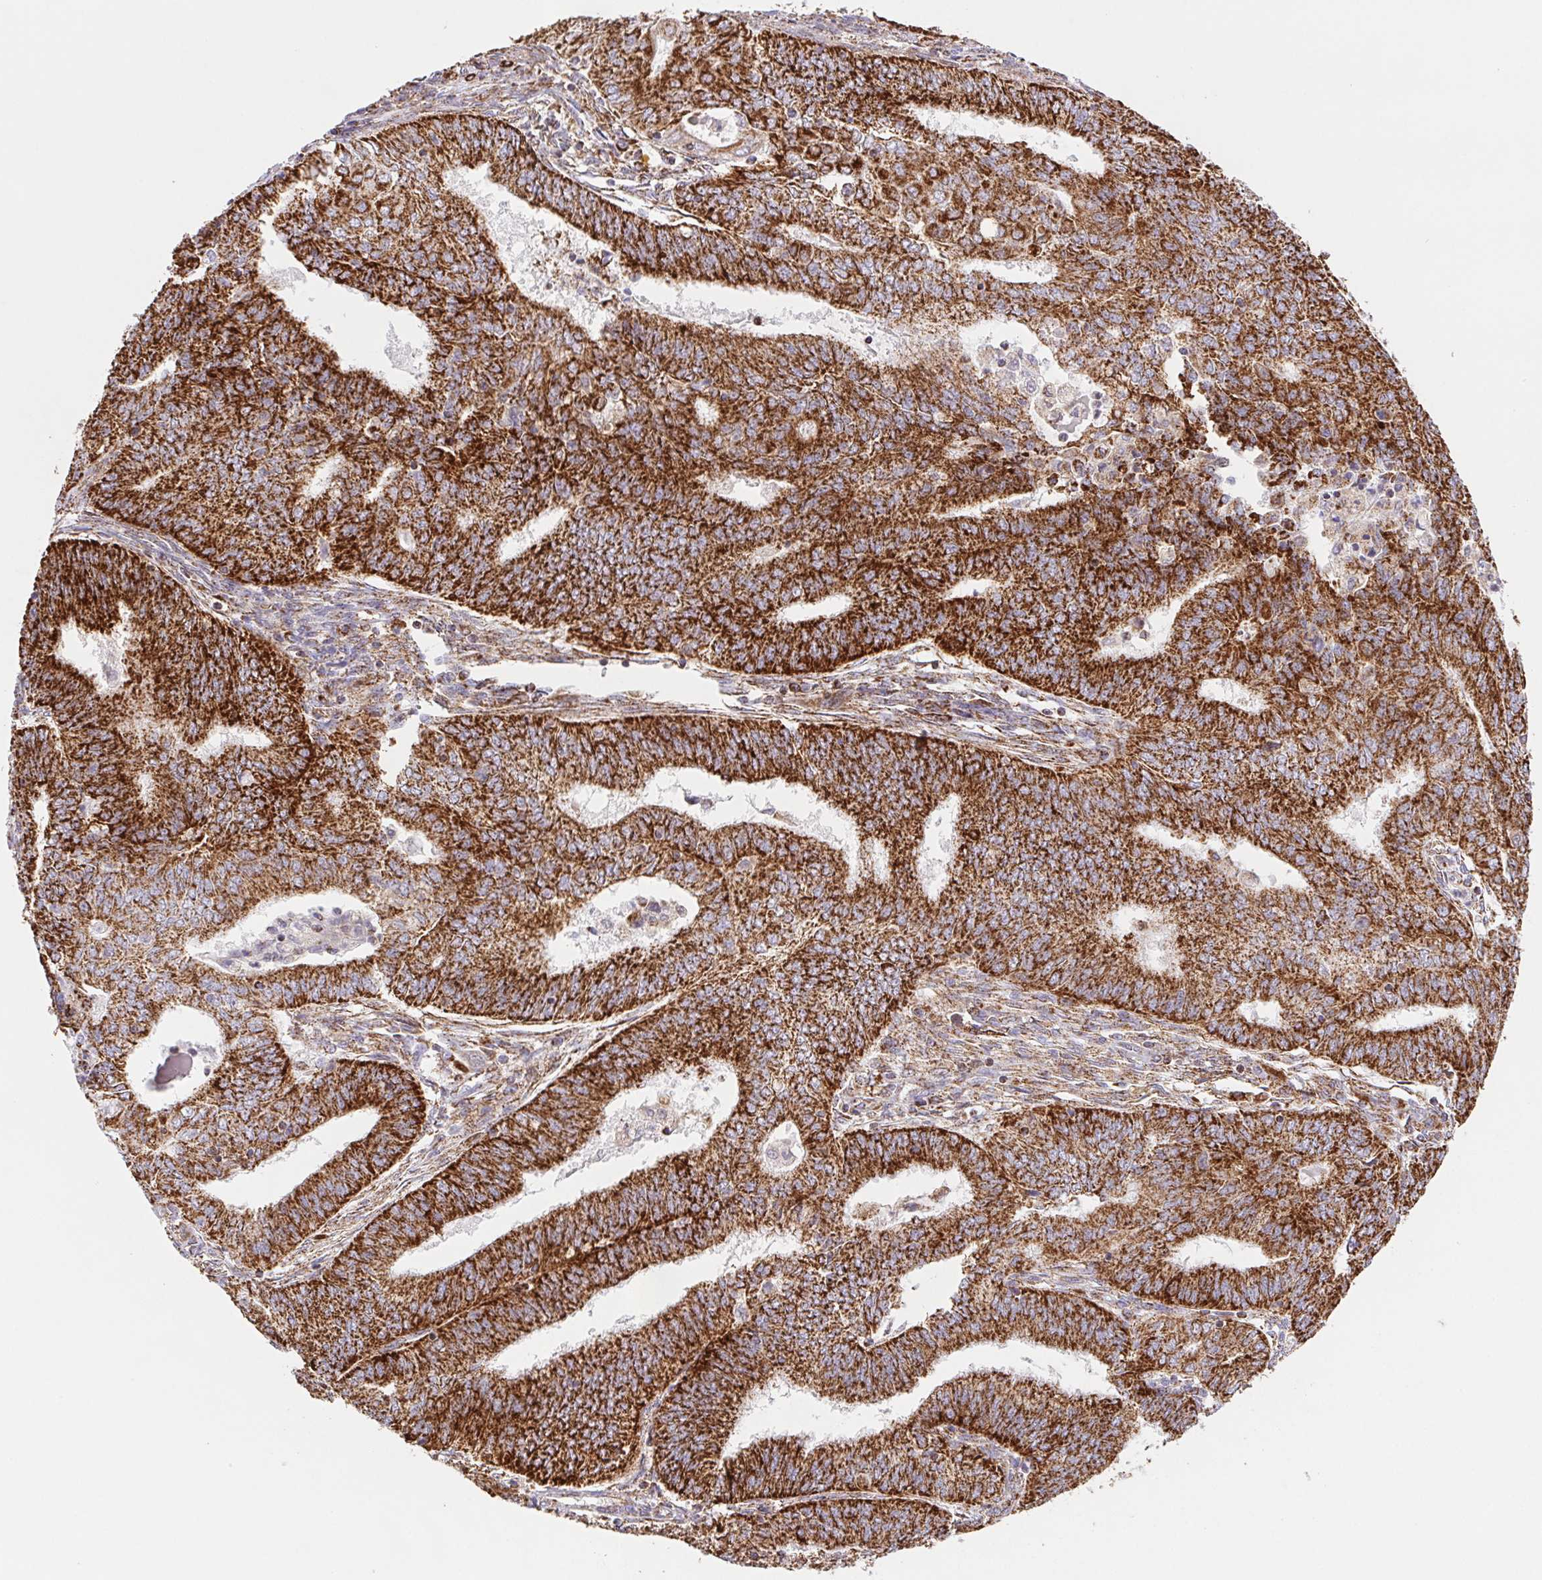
{"staining": {"intensity": "strong", "quantity": ">75%", "location": "cytoplasmic/membranous"}, "tissue": "endometrial cancer", "cell_type": "Tumor cells", "image_type": "cancer", "snomed": [{"axis": "morphology", "description": "Adenocarcinoma, NOS"}, {"axis": "topography", "description": "Endometrium"}], "caption": "Immunohistochemistry staining of endometrial cancer, which exhibits high levels of strong cytoplasmic/membranous staining in approximately >75% of tumor cells indicating strong cytoplasmic/membranous protein positivity. The staining was performed using DAB (3,3'-diaminobenzidine) (brown) for protein detection and nuclei were counterstained in hematoxylin (blue).", "gene": "NIPSNAP2", "patient": {"sex": "female", "age": 62}}